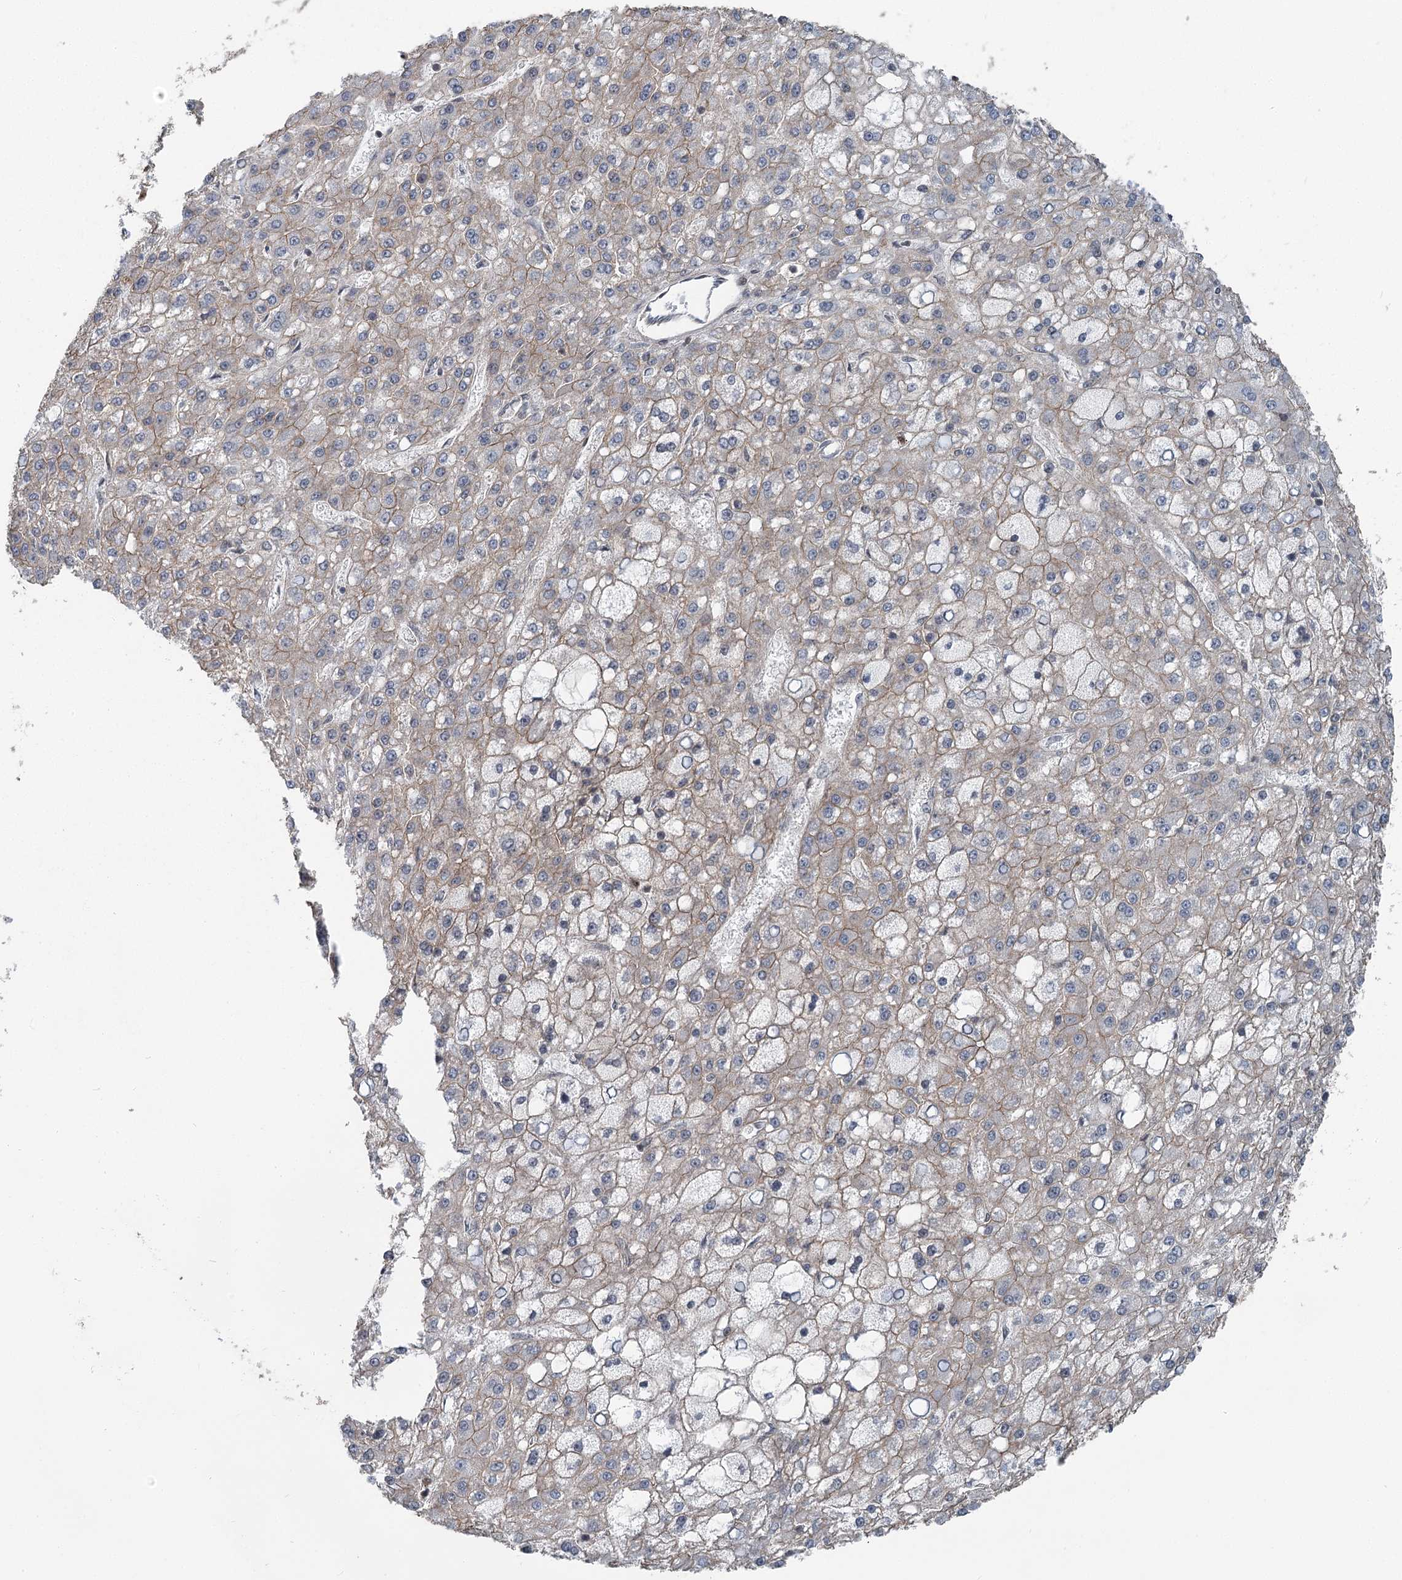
{"staining": {"intensity": "moderate", "quantity": "25%-75%", "location": "cytoplasmic/membranous"}, "tissue": "liver cancer", "cell_type": "Tumor cells", "image_type": "cancer", "snomed": [{"axis": "morphology", "description": "Carcinoma, Hepatocellular, NOS"}, {"axis": "topography", "description": "Liver"}], "caption": "Liver hepatocellular carcinoma stained with immunohistochemistry (IHC) exhibits moderate cytoplasmic/membranous staining in approximately 25%-75% of tumor cells.", "gene": "IQSEC1", "patient": {"sex": "male", "age": 67}}